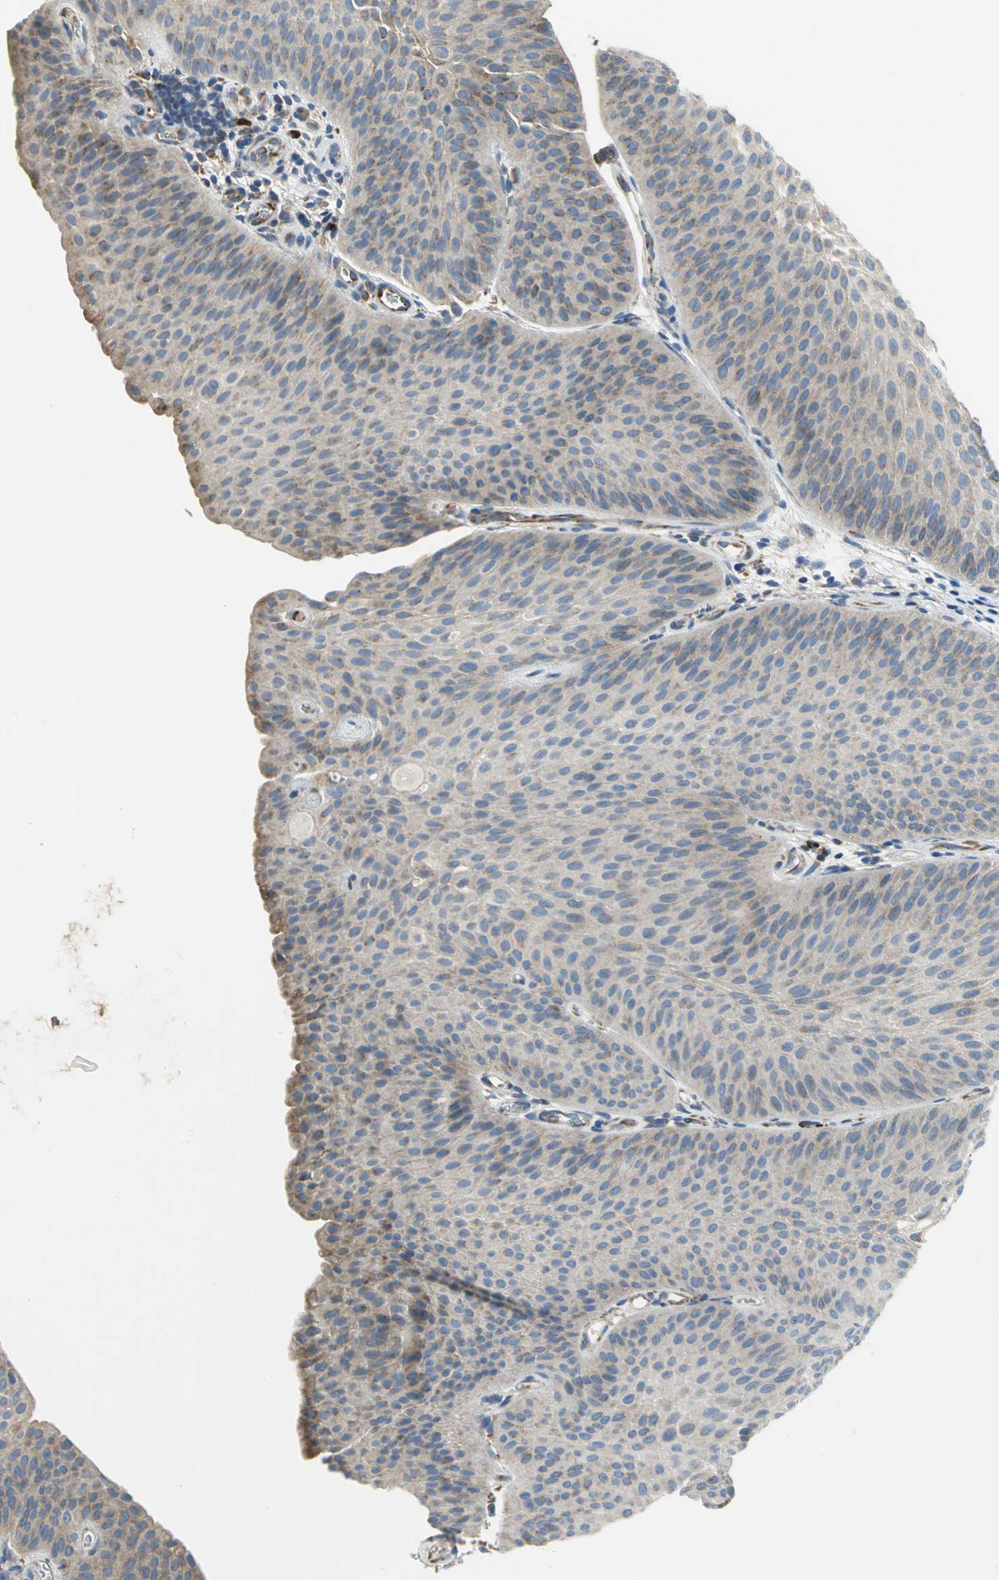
{"staining": {"intensity": "moderate", "quantity": ">75%", "location": "cytoplasmic/membranous"}, "tissue": "urothelial cancer", "cell_type": "Tumor cells", "image_type": "cancer", "snomed": [{"axis": "morphology", "description": "Urothelial carcinoma, Low grade"}, {"axis": "topography", "description": "Urinary bladder"}], "caption": "Urothelial carcinoma (low-grade) stained with a protein marker reveals moderate staining in tumor cells.", "gene": "TULP4", "patient": {"sex": "female", "age": 60}}